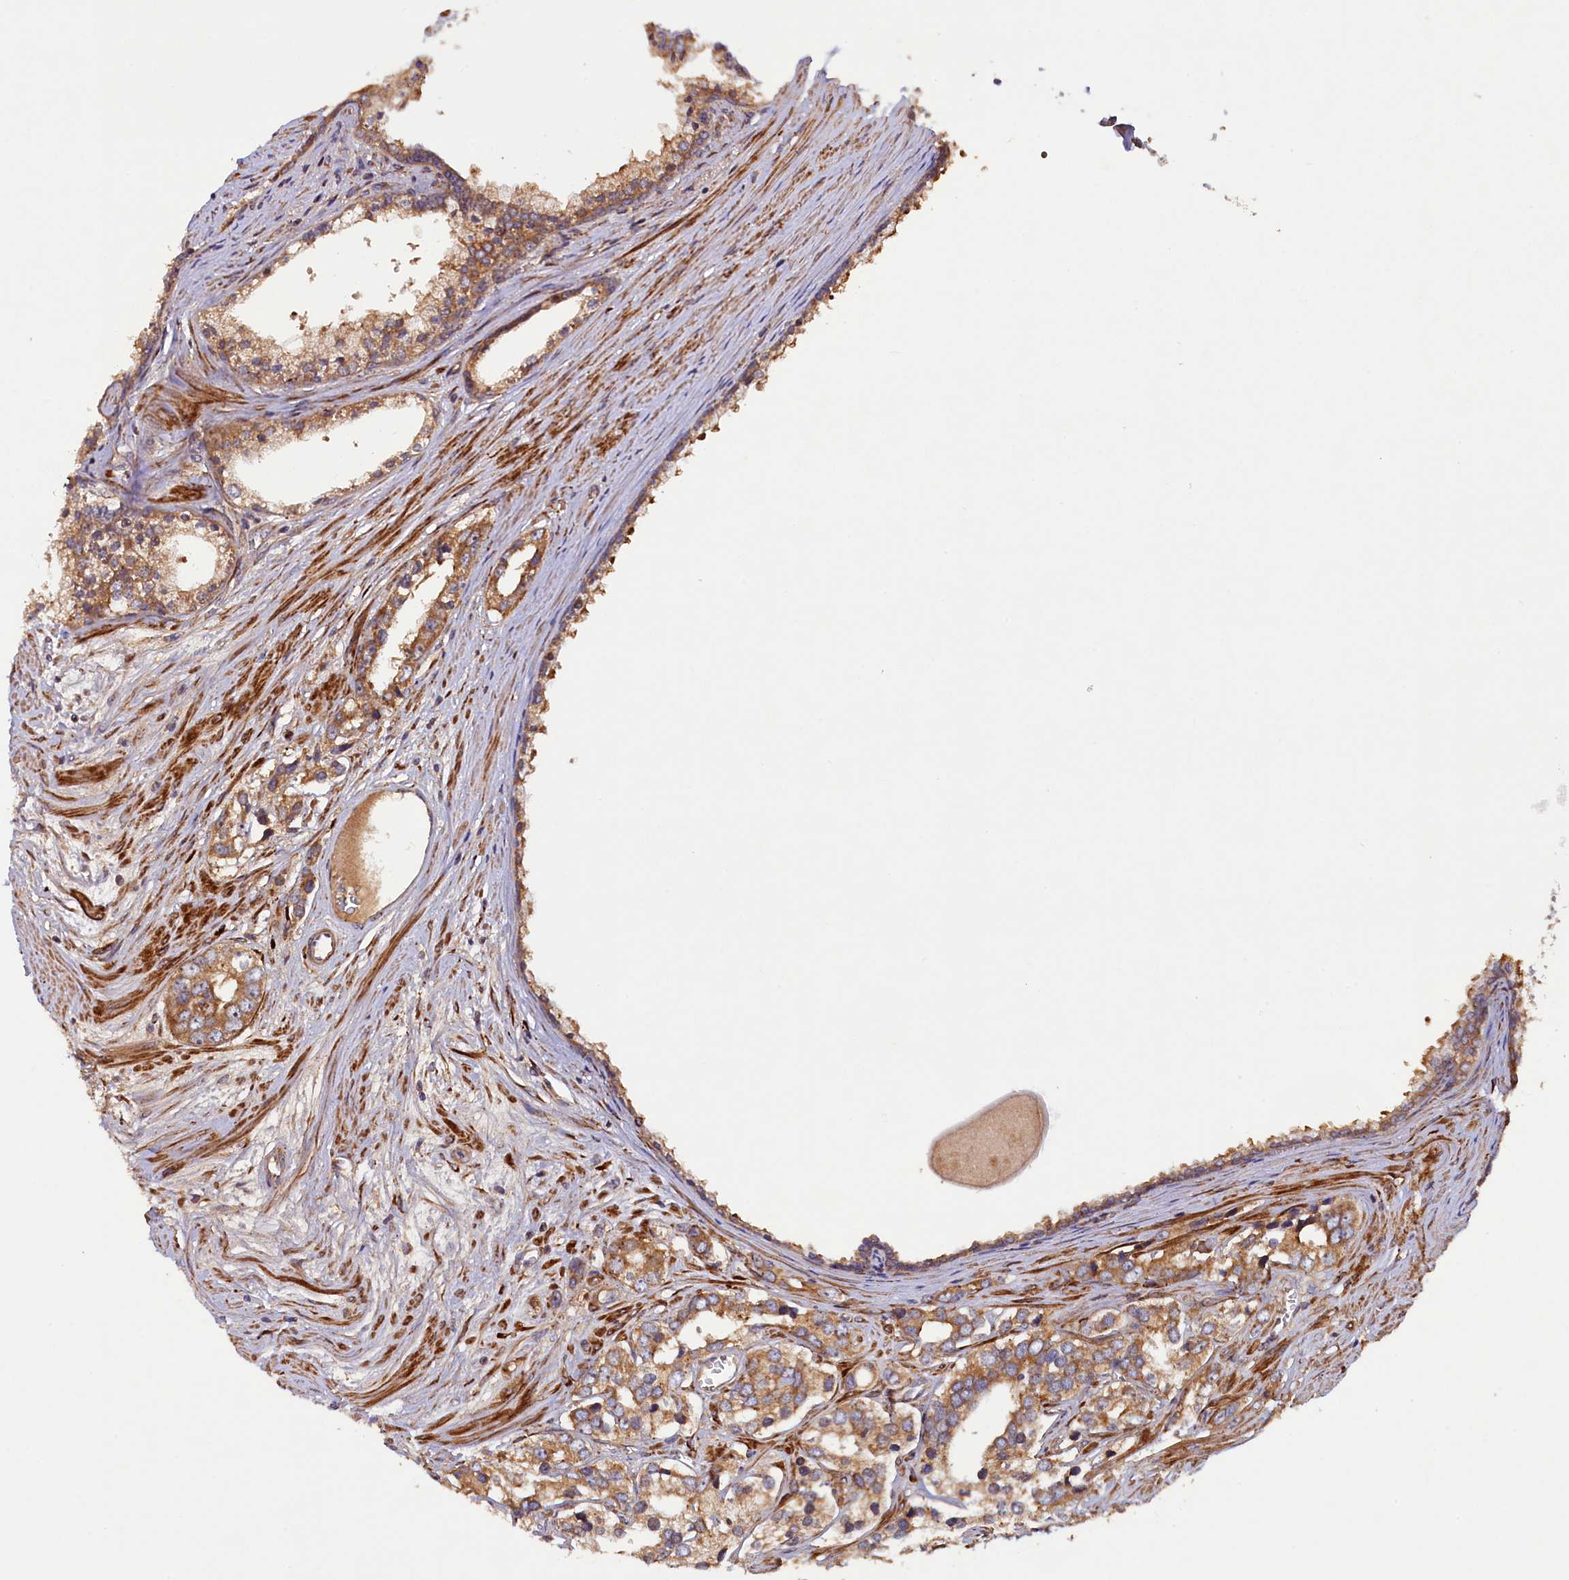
{"staining": {"intensity": "moderate", "quantity": ">75%", "location": "cytoplasmic/membranous"}, "tissue": "prostate cancer", "cell_type": "Tumor cells", "image_type": "cancer", "snomed": [{"axis": "morphology", "description": "Adenocarcinoma, High grade"}, {"axis": "topography", "description": "Prostate"}], "caption": "A brown stain highlights moderate cytoplasmic/membranous staining of a protein in prostate adenocarcinoma (high-grade) tumor cells.", "gene": "ARRDC4", "patient": {"sex": "male", "age": 66}}